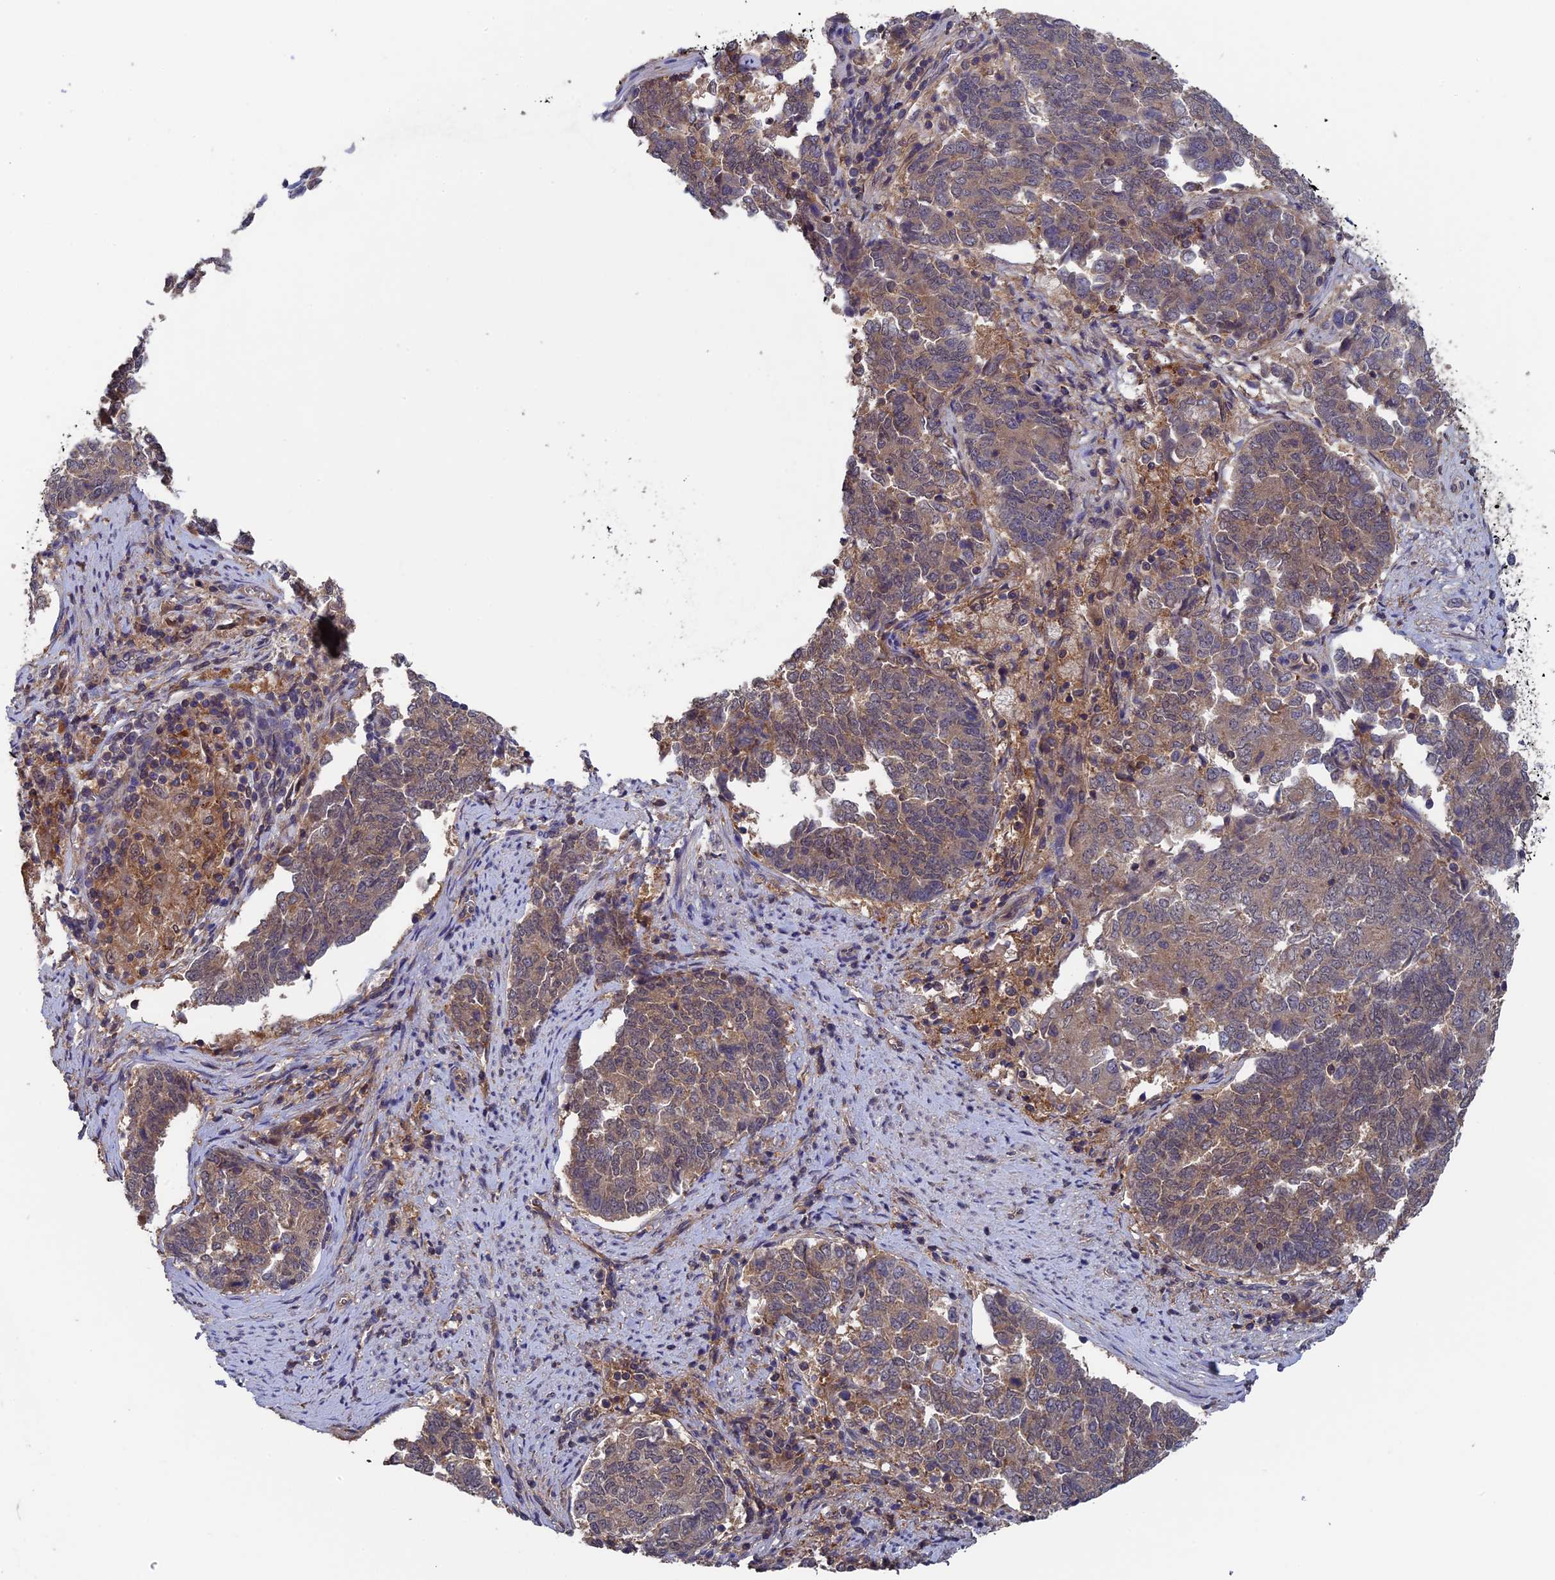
{"staining": {"intensity": "moderate", "quantity": "25%-75%", "location": "cytoplasmic/membranous"}, "tissue": "endometrial cancer", "cell_type": "Tumor cells", "image_type": "cancer", "snomed": [{"axis": "morphology", "description": "Adenocarcinoma, NOS"}, {"axis": "topography", "description": "Endometrium"}], "caption": "This image displays endometrial cancer (adenocarcinoma) stained with immunohistochemistry (IHC) to label a protein in brown. The cytoplasmic/membranous of tumor cells show moderate positivity for the protein. Nuclei are counter-stained blue.", "gene": "LCMT1", "patient": {"sex": "female", "age": 80}}